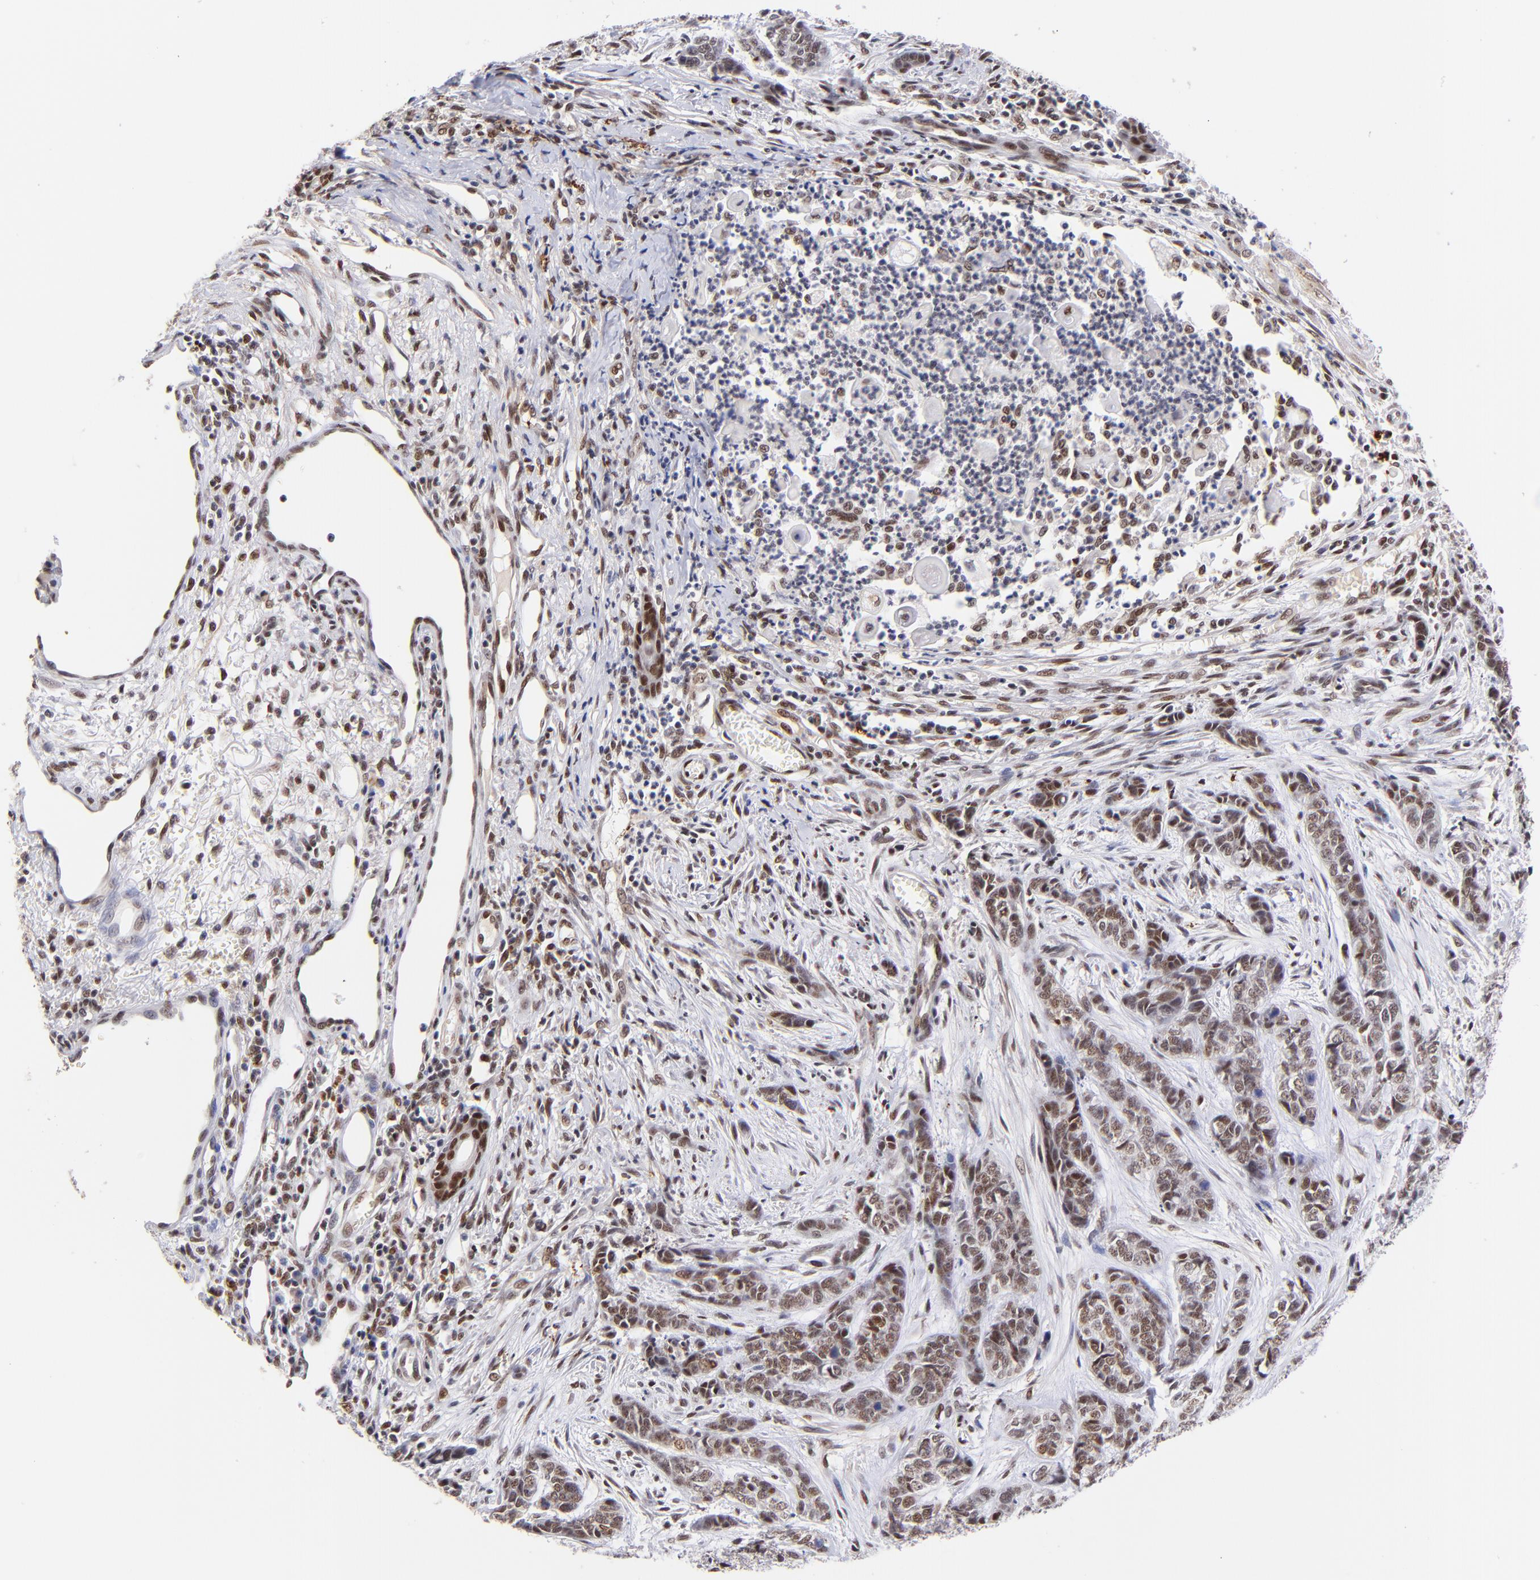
{"staining": {"intensity": "moderate", "quantity": ">75%", "location": "nuclear"}, "tissue": "skin cancer", "cell_type": "Tumor cells", "image_type": "cancer", "snomed": [{"axis": "morphology", "description": "Basal cell carcinoma"}, {"axis": "topography", "description": "Skin"}], "caption": "Immunohistochemistry staining of basal cell carcinoma (skin), which exhibits medium levels of moderate nuclear positivity in approximately >75% of tumor cells indicating moderate nuclear protein expression. The staining was performed using DAB (3,3'-diaminobenzidine) (brown) for protein detection and nuclei were counterstained in hematoxylin (blue).", "gene": "MIDEAS", "patient": {"sex": "female", "age": 64}}